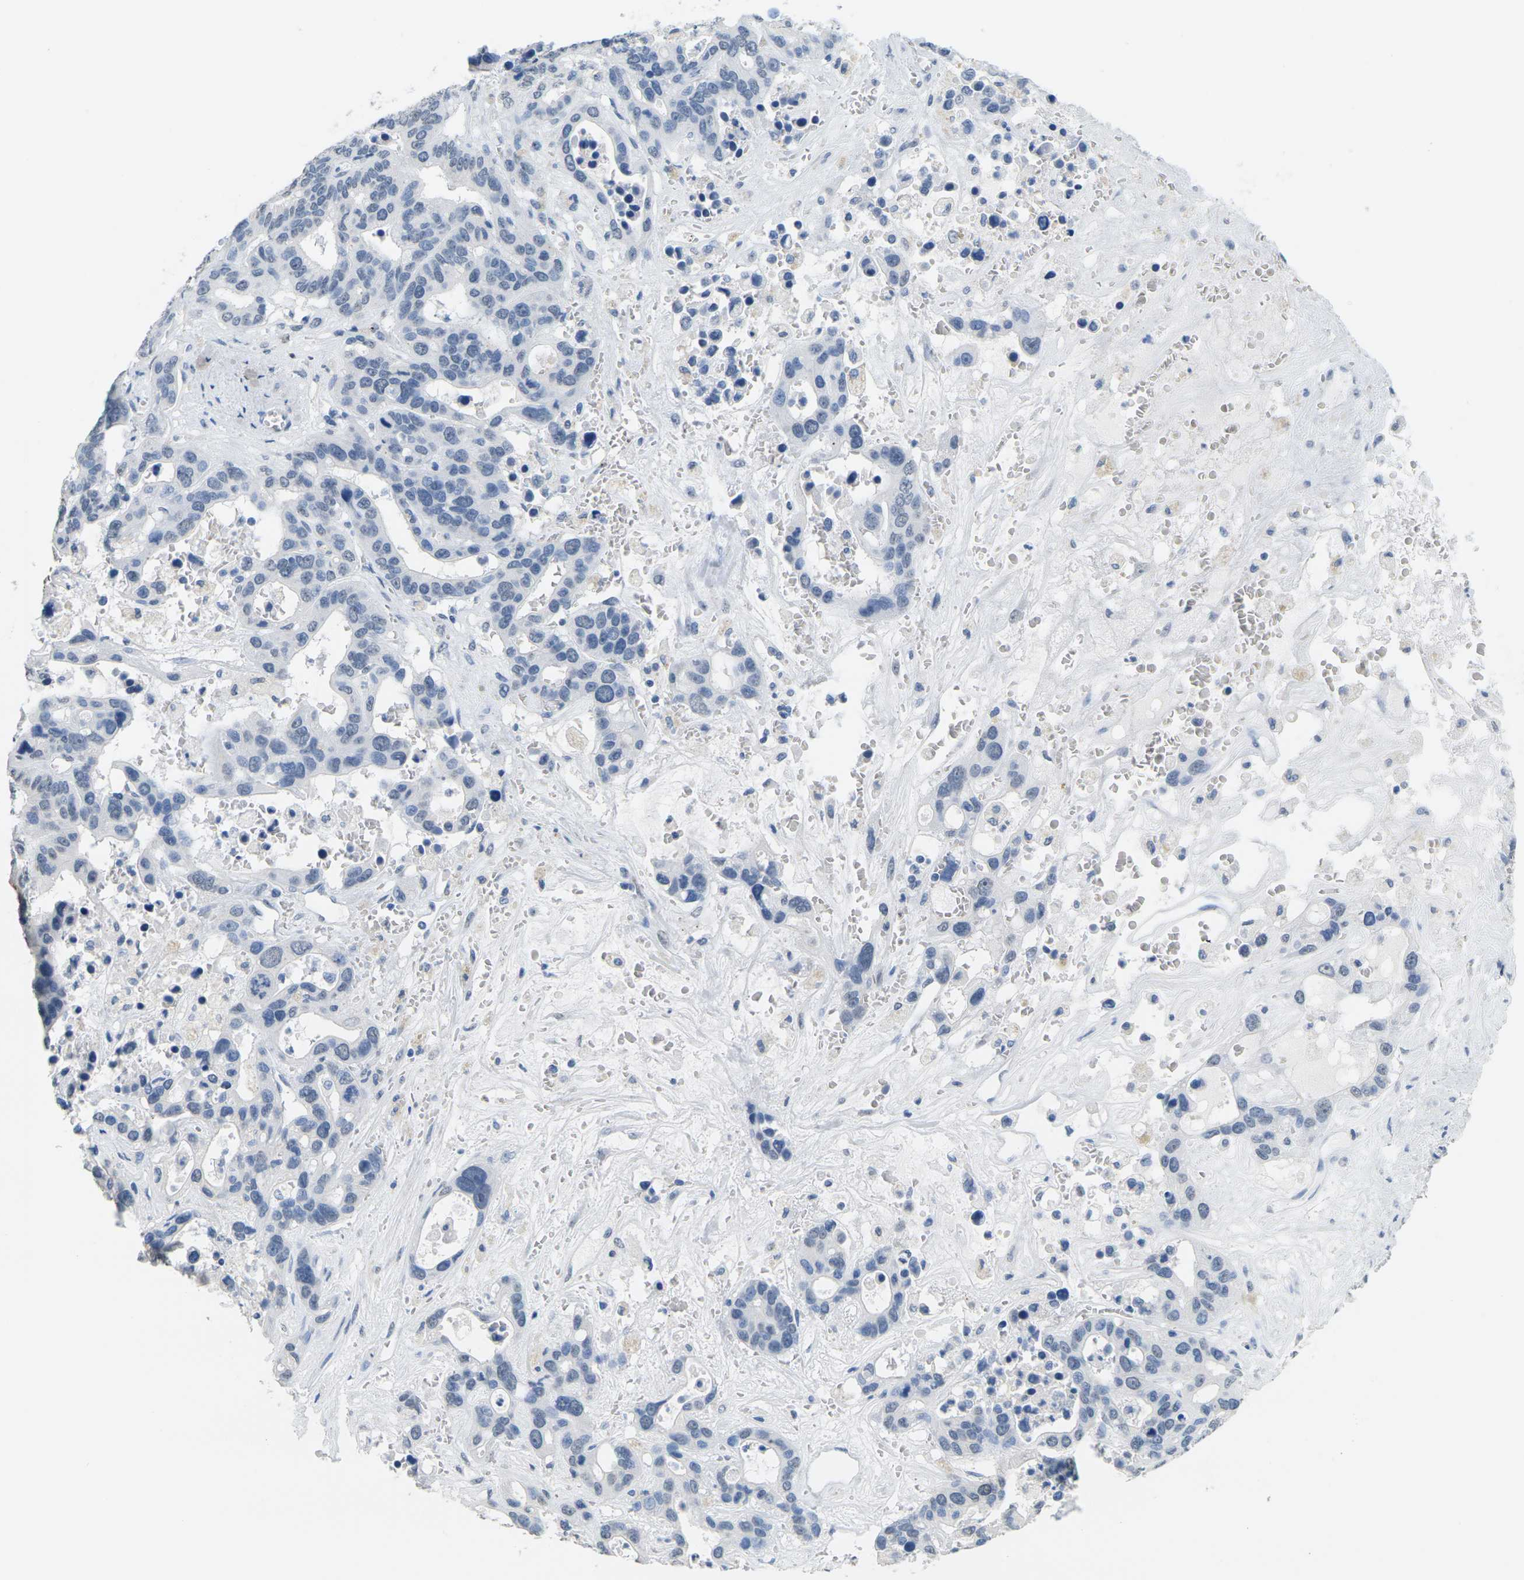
{"staining": {"intensity": "negative", "quantity": "none", "location": "none"}, "tissue": "liver cancer", "cell_type": "Tumor cells", "image_type": "cancer", "snomed": [{"axis": "morphology", "description": "Cholangiocarcinoma"}, {"axis": "topography", "description": "Liver"}], "caption": "IHC micrograph of cholangiocarcinoma (liver) stained for a protein (brown), which exhibits no positivity in tumor cells.", "gene": "CTAG1A", "patient": {"sex": "female", "age": 65}}